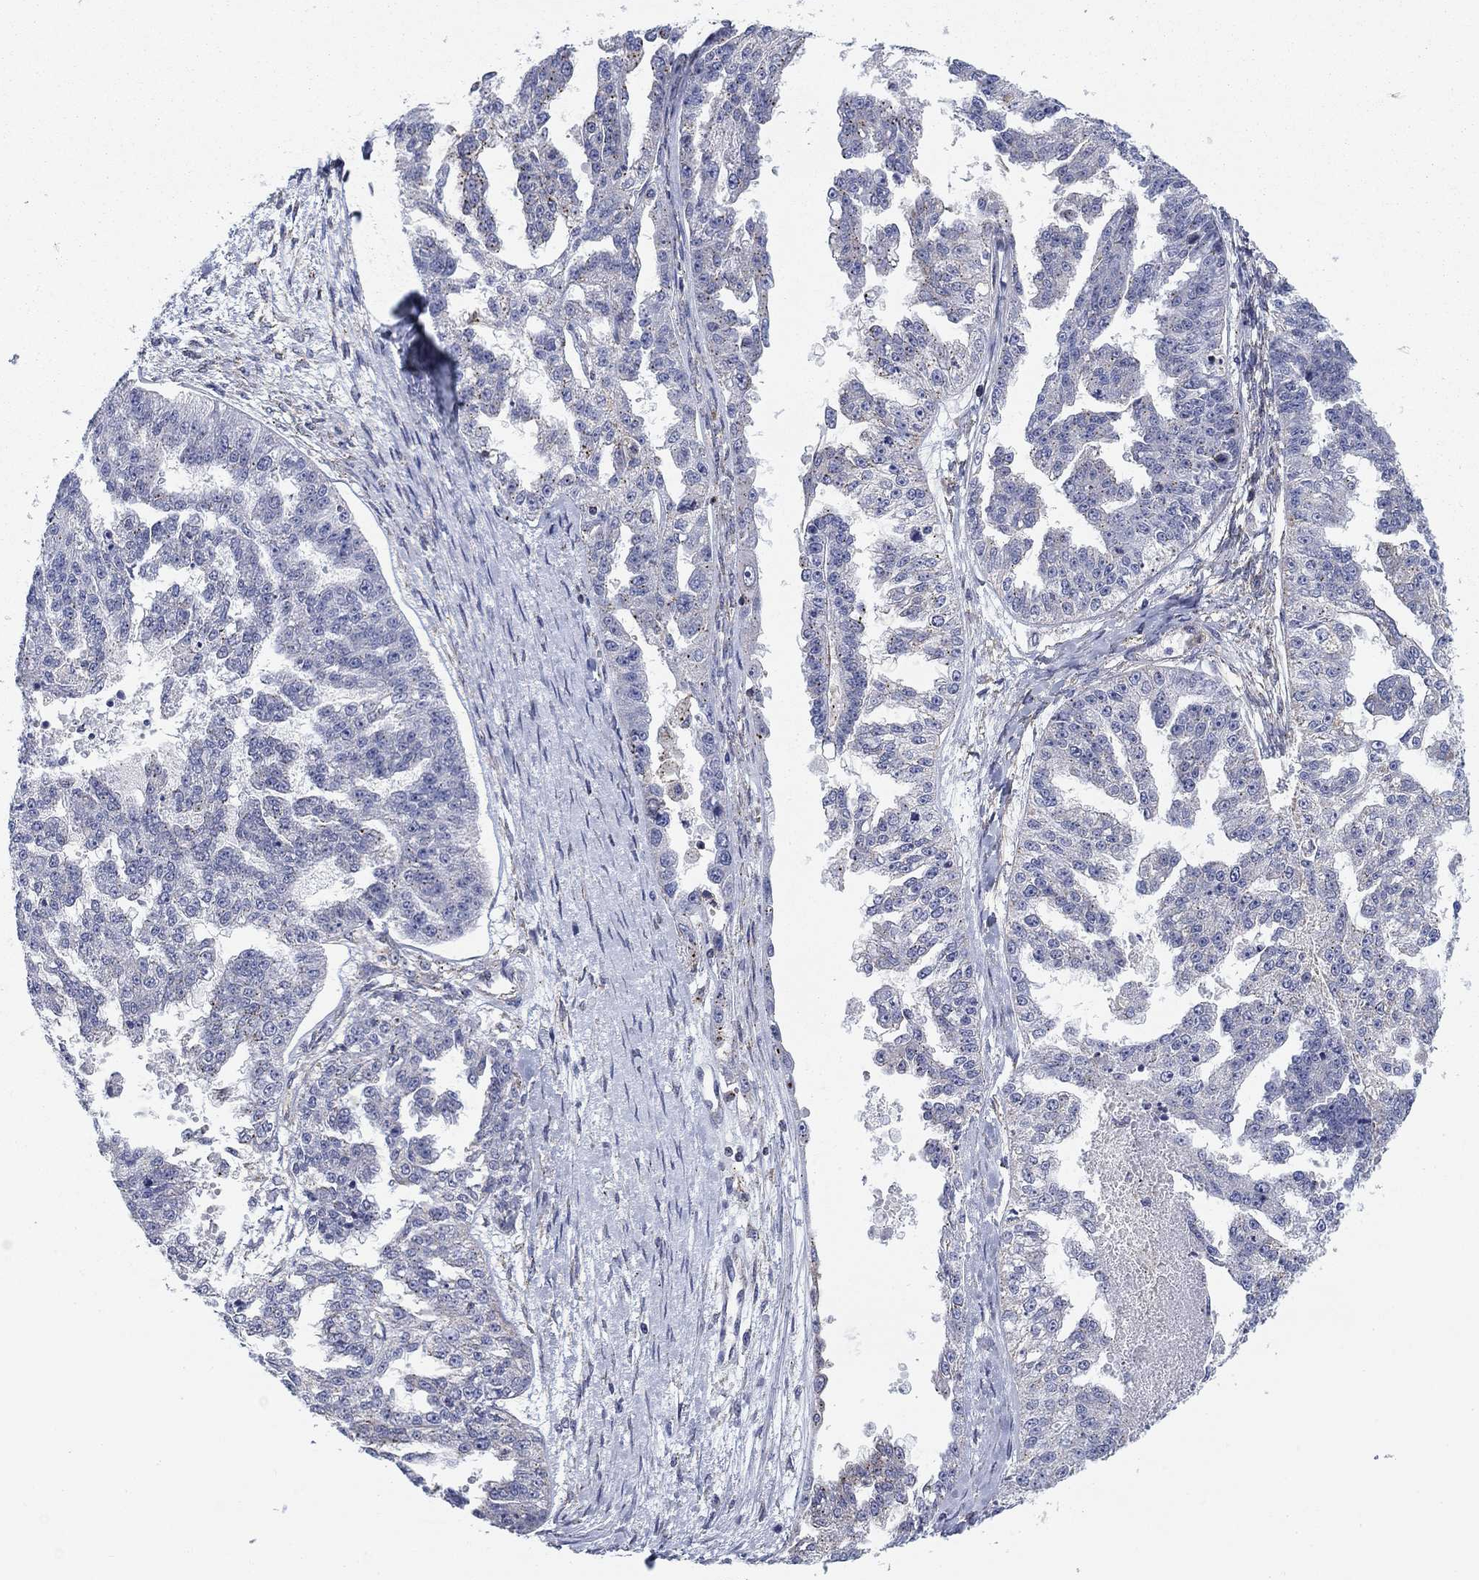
{"staining": {"intensity": "negative", "quantity": "none", "location": "none"}, "tissue": "ovarian cancer", "cell_type": "Tumor cells", "image_type": "cancer", "snomed": [{"axis": "morphology", "description": "Cystadenocarcinoma, serous, NOS"}, {"axis": "topography", "description": "Ovary"}], "caption": "DAB immunohistochemical staining of serous cystadenocarcinoma (ovarian) shows no significant staining in tumor cells.", "gene": "NACAD", "patient": {"sex": "female", "age": 58}}